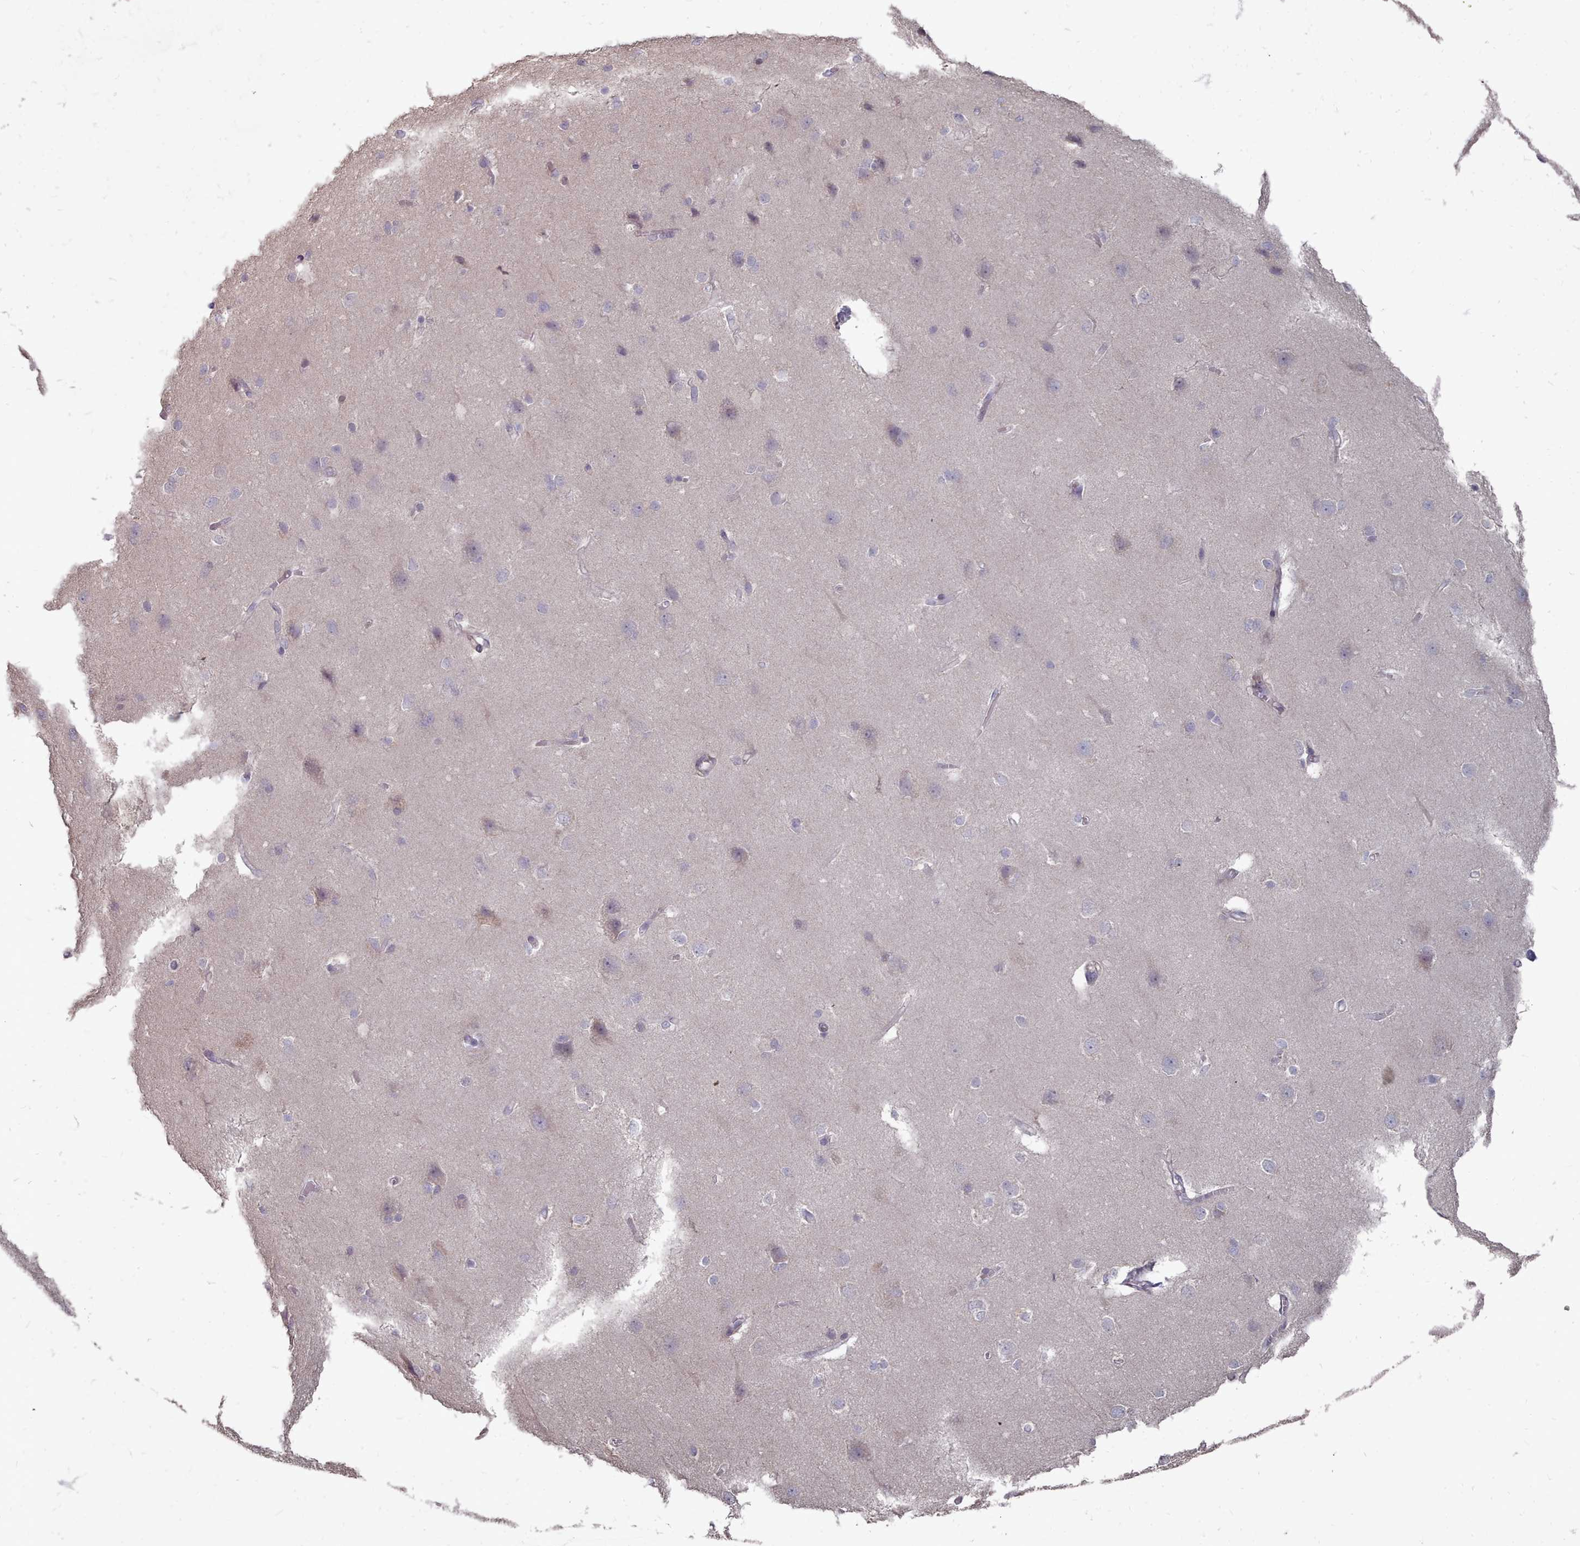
{"staining": {"intensity": "negative", "quantity": "none", "location": "none"}, "tissue": "cerebral cortex", "cell_type": "Endothelial cells", "image_type": "normal", "snomed": [{"axis": "morphology", "description": "Normal tissue, NOS"}, {"axis": "topography", "description": "Cerebral cortex"}], "caption": "Immunohistochemical staining of unremarkable cerebral cortex exhibits no significant positivity in endothelial cells. (Brightfield microscopy of DAB immunohistochemistry at high magnification).", "gene": "ACKR3", "patient": {"sex": "male", "age": 37}}